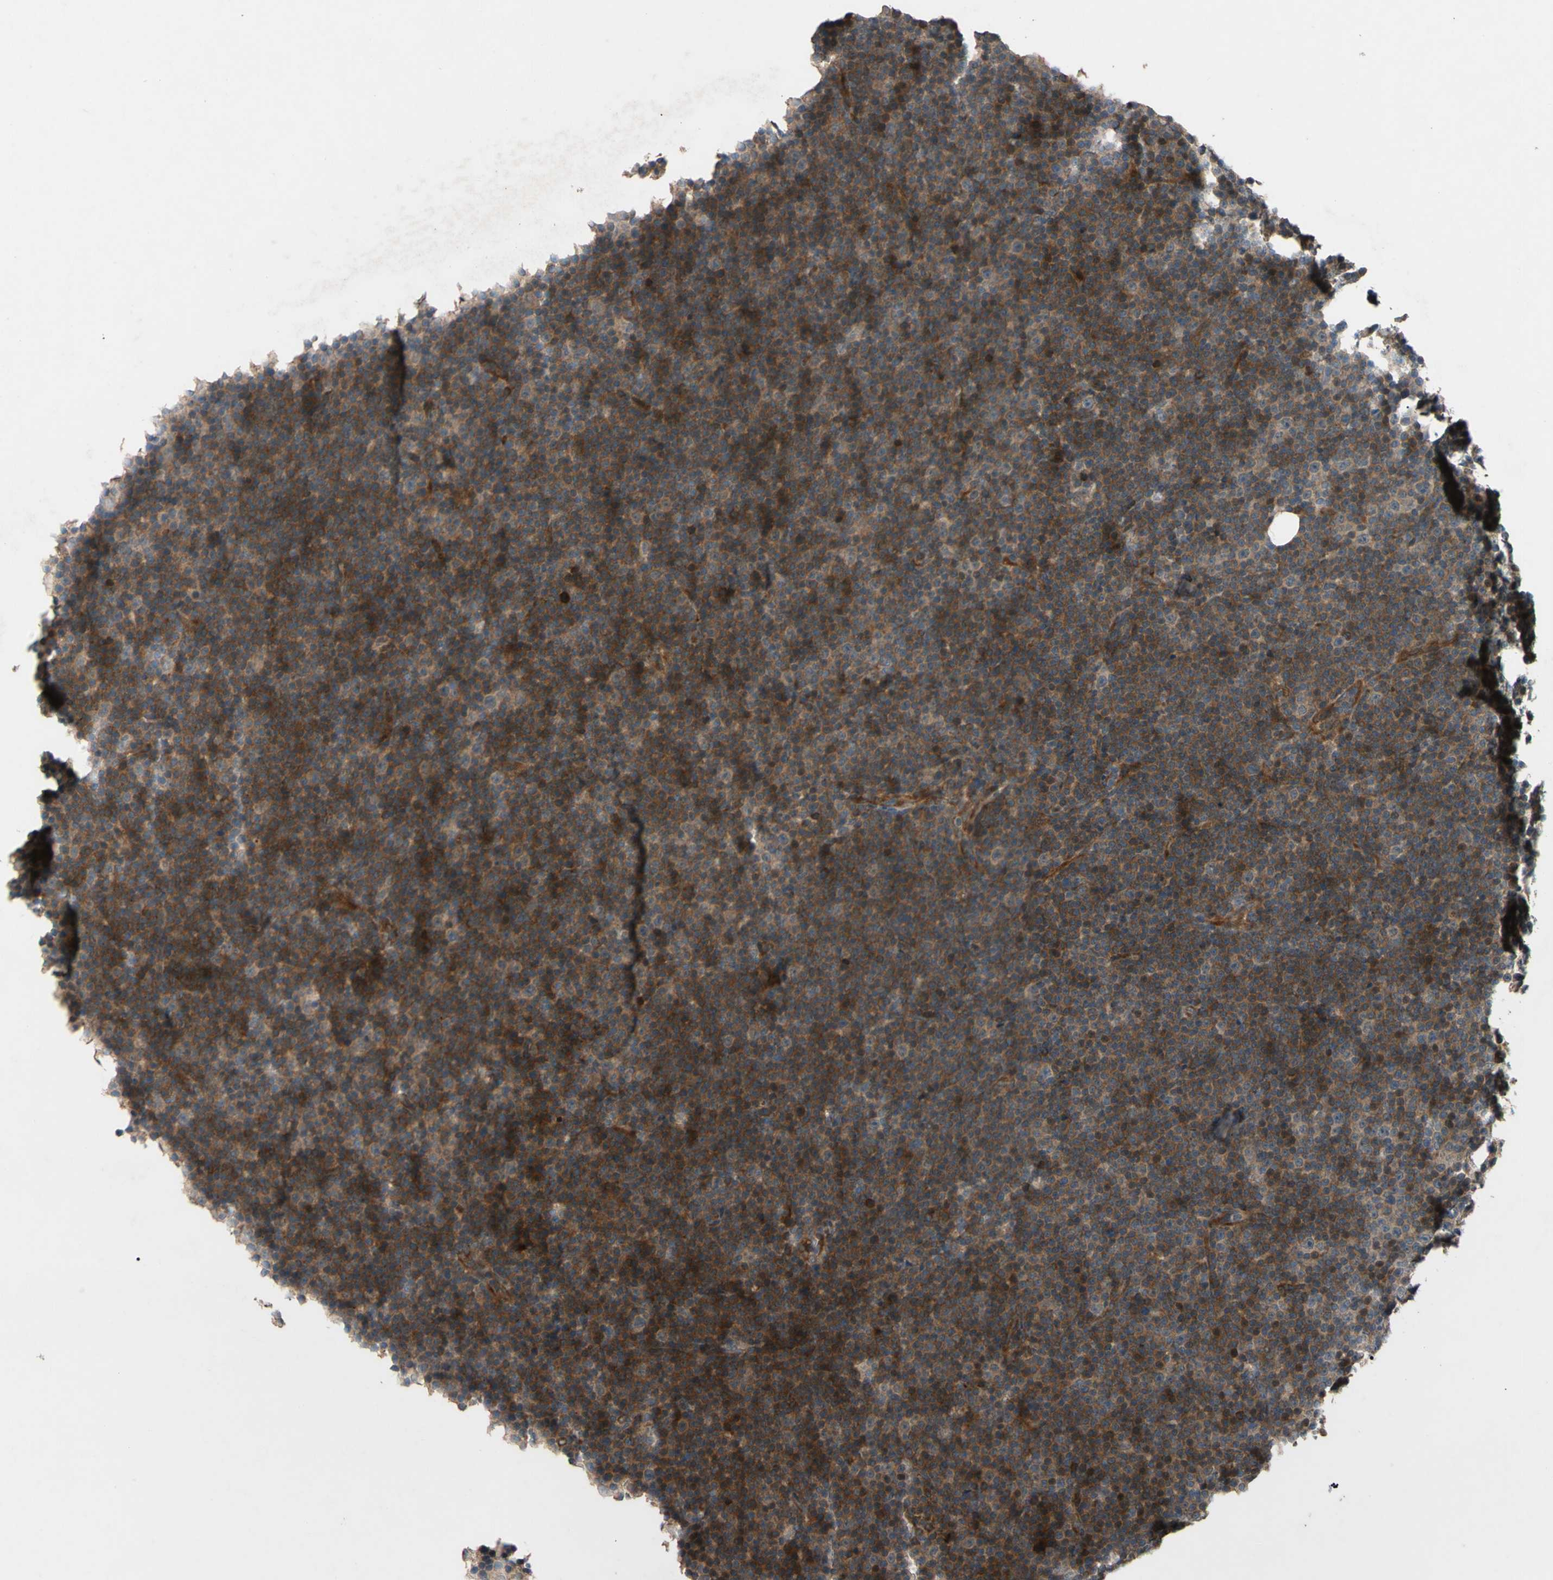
{"staining": {"intensity": "strong", "quantity": ">75%", "location": "cytoplasmic/membranous"}, "tissue": "lymphoma", "cell_type": "Tumor cells", "image_type": "cancer", "snomed": [{"axis": "morphology", "description": "Malignant lymphoma, non-Hodgkin's type, Low grade"}, {"axis": "topography", "description": "Lymph node"}], "caption": "Low-grade malignant lymphoma, non-Hodgkin's type tissue exhibits strong cytoplasmic/membranous positivity in about >75% of tumor cells, visualized by immunohistochemistry.", "gene": "SHROOM4", "patient": {"sex": "female", "age": 67}}